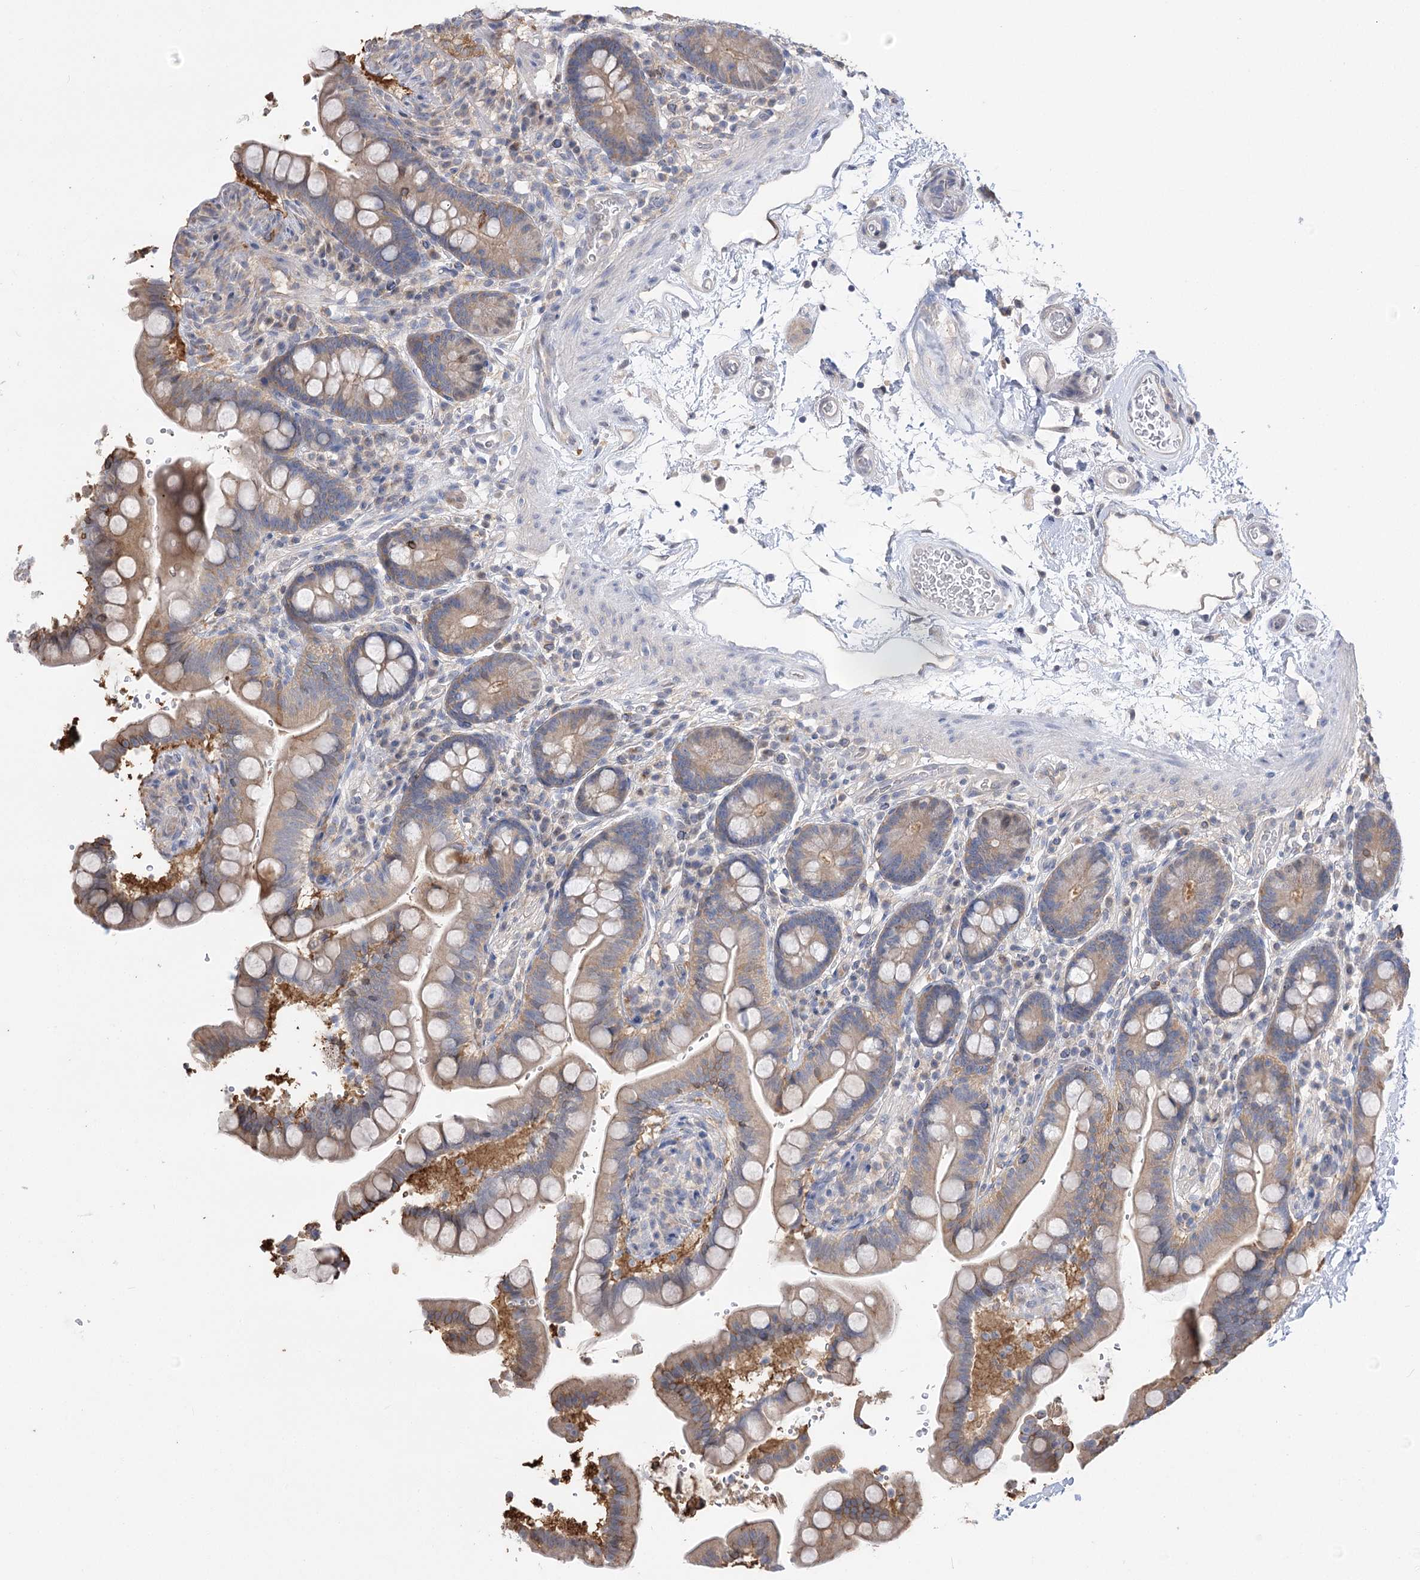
{"staining": {"intensity": "negative", "quantity": "none", "location": "none"}, "tissue": "colon", "cell_type": "Endothelial cells", "image_type": "normal", "snomed": [{"axis": "morphology", "description": "Normal tissue, NOS"}, {"axis": "topography", "description": "Smooth muscle"}, {"axis": "topography", "description": "Colon"}], "caption": "High magnification brightfield microscopy of normal colon stained with DAB (3,3'-diaminobenzidine) (brown) and counterstained with hematoxylin (blue): endothelial cells show no significant expression. (DAB IHC visualized using brightfield microscopy, high magnification).", "gene": "UGP2", "patient": {"sex": "male", "age": 73}}